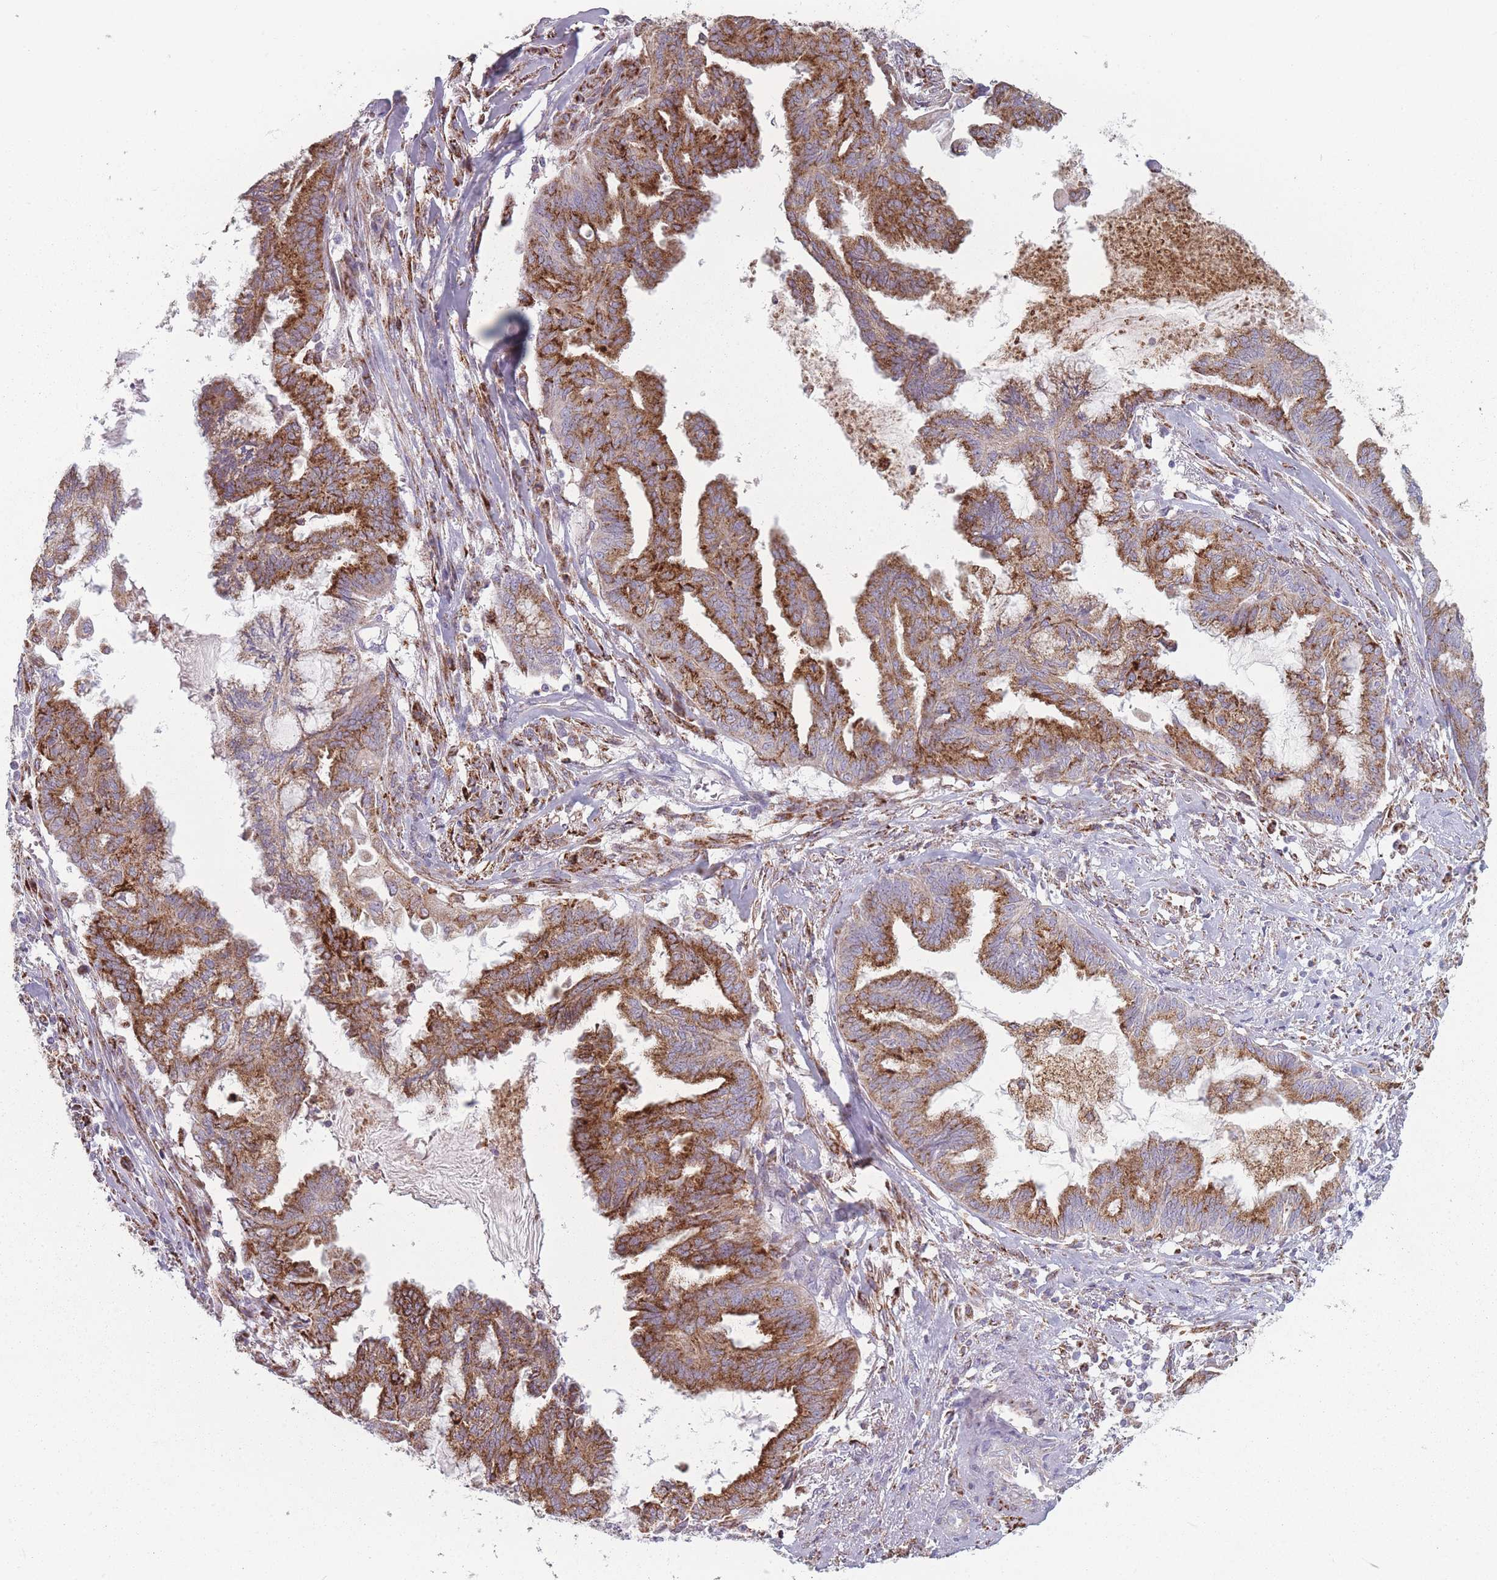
{"staining": {"intensity": "strong", "quantity": ">75%", "location": "cytoplasmic/membranous"}, "tissue": "endometrial cancer", "cell_type": "Tumor cells", "image_type": "cancer", "snomed": [{"axis": "morphology", "description": "Adenocarcinoma, NOS"}, {"axis": "topography", "description": "Endometrium"}], "caption": "Protein expression analysis of human endometrial cancer (adenocarcinoma) reveals strong cytoplasmic/membranous staining in about >75% of tumor cells.", "gene": "PEX11B", "patient": {"sex": "female", "age": 86}}